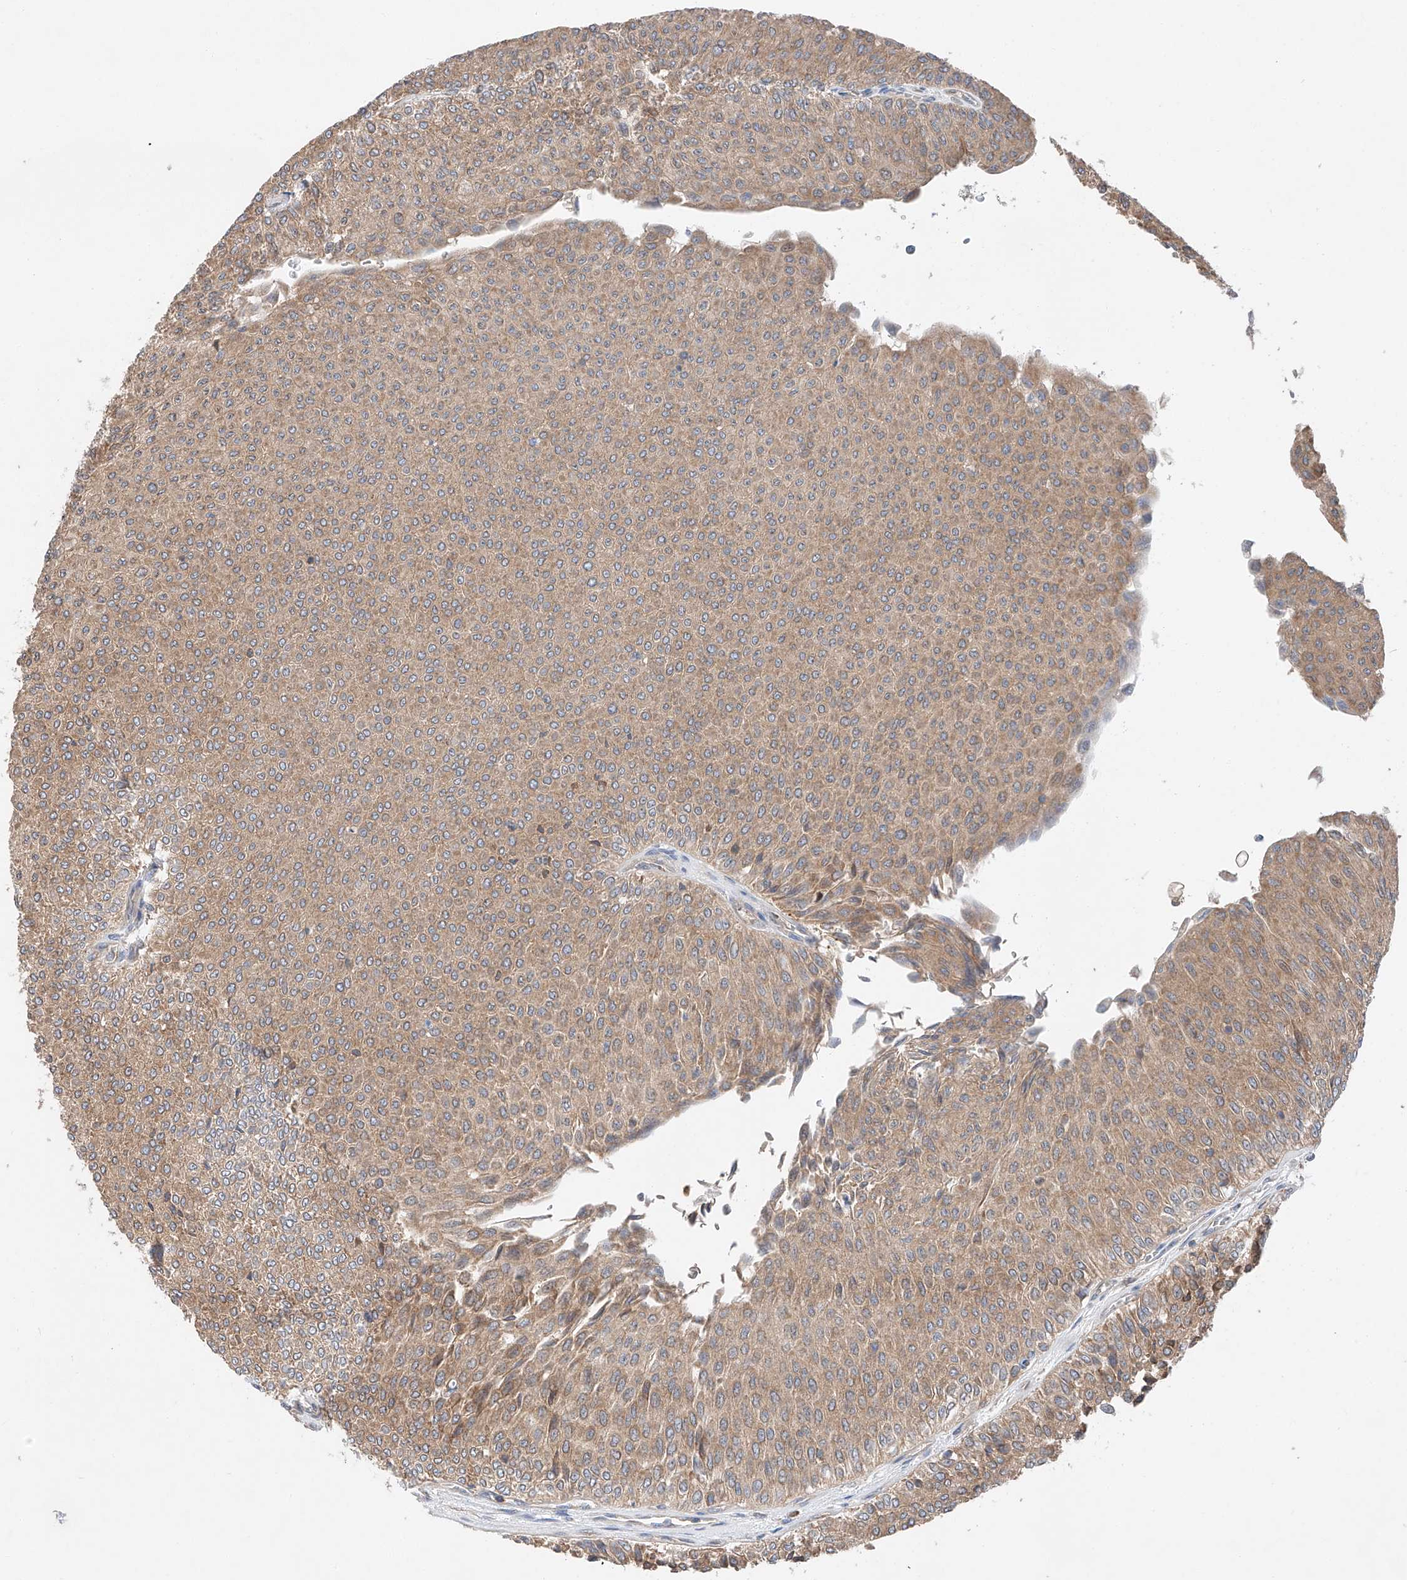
{"staining": {"intensity": "moderate", "quantity": ">75%", "location": "cytoplasmic/membranous"}, "tissue": "urothelial cancer", "cell_type": "Tumor cells", "image_type": "cancer", "snomed": [{"axis": "morphology", "description": "Urothelial carcinoma, Low grade"}, {"axis": "topography", "description": "Urinary bladder"}], "caption": "Immunohistochemistry of urothelial cancer displays medium levels of moderate cytoplasmic/membranous expression in about >75% of tumor cells. (brown staining indicates protein expression, while blue staining denotes nuclei).", "gene": "RUSC1", "patient": {"sex": "male", "age": 78}}